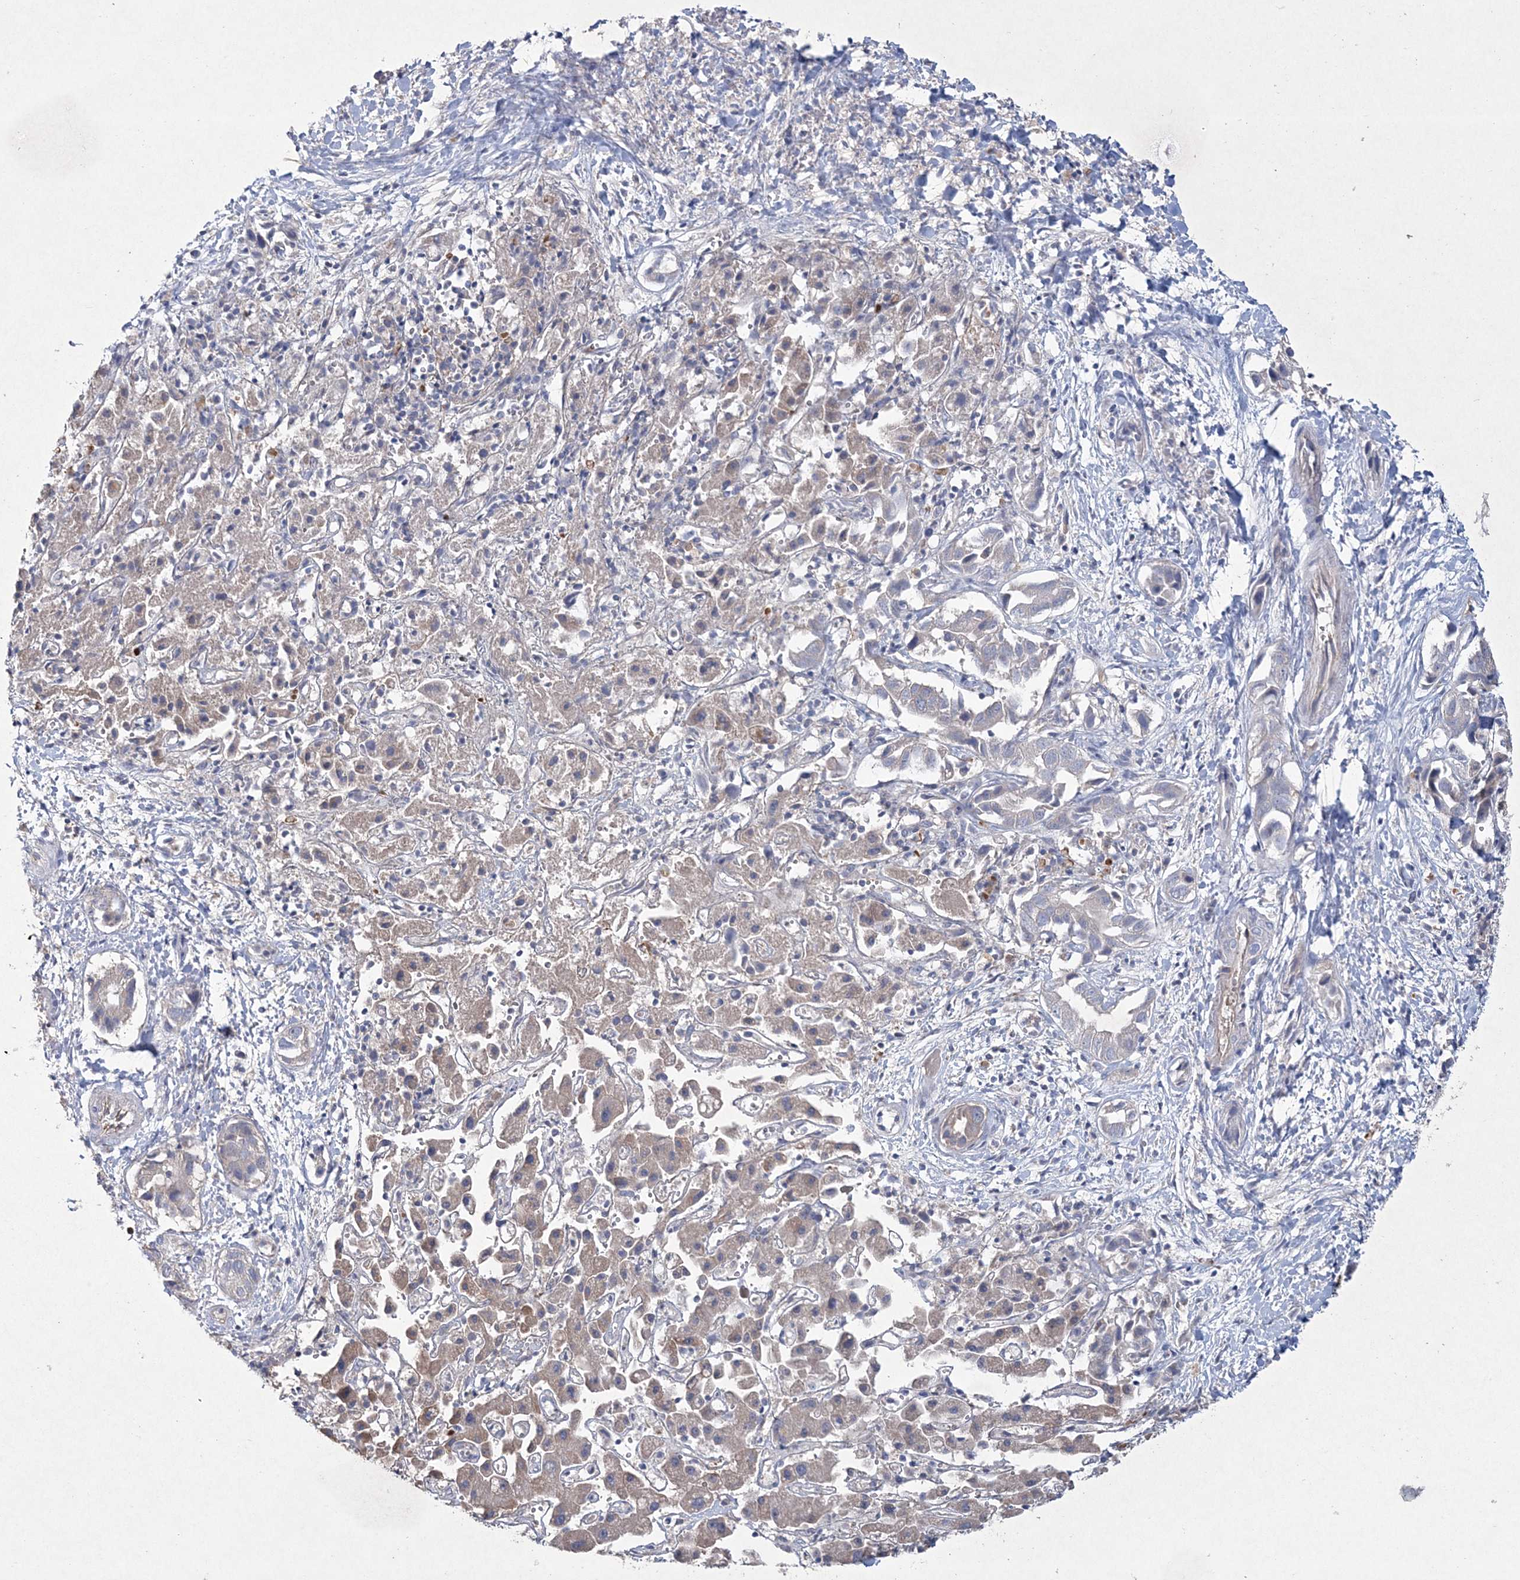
{"staining": {"intensity": "negative", "quantity": "none", "location": "none"}, "tissue": "liver cancer", "cell_type": "Tumor cells", "image_type": "cancer", "snomed": [{"axis": "morphology", "description": "Cholangiocarcinoma"}, {"axis": "topography", "description": "Liver"}], "caption": "Micrograph shows no protein staining in tumor cells of liver cancer tissue.", "gene": "DPCD", "patient": {"sex": "female", "age": 52}}